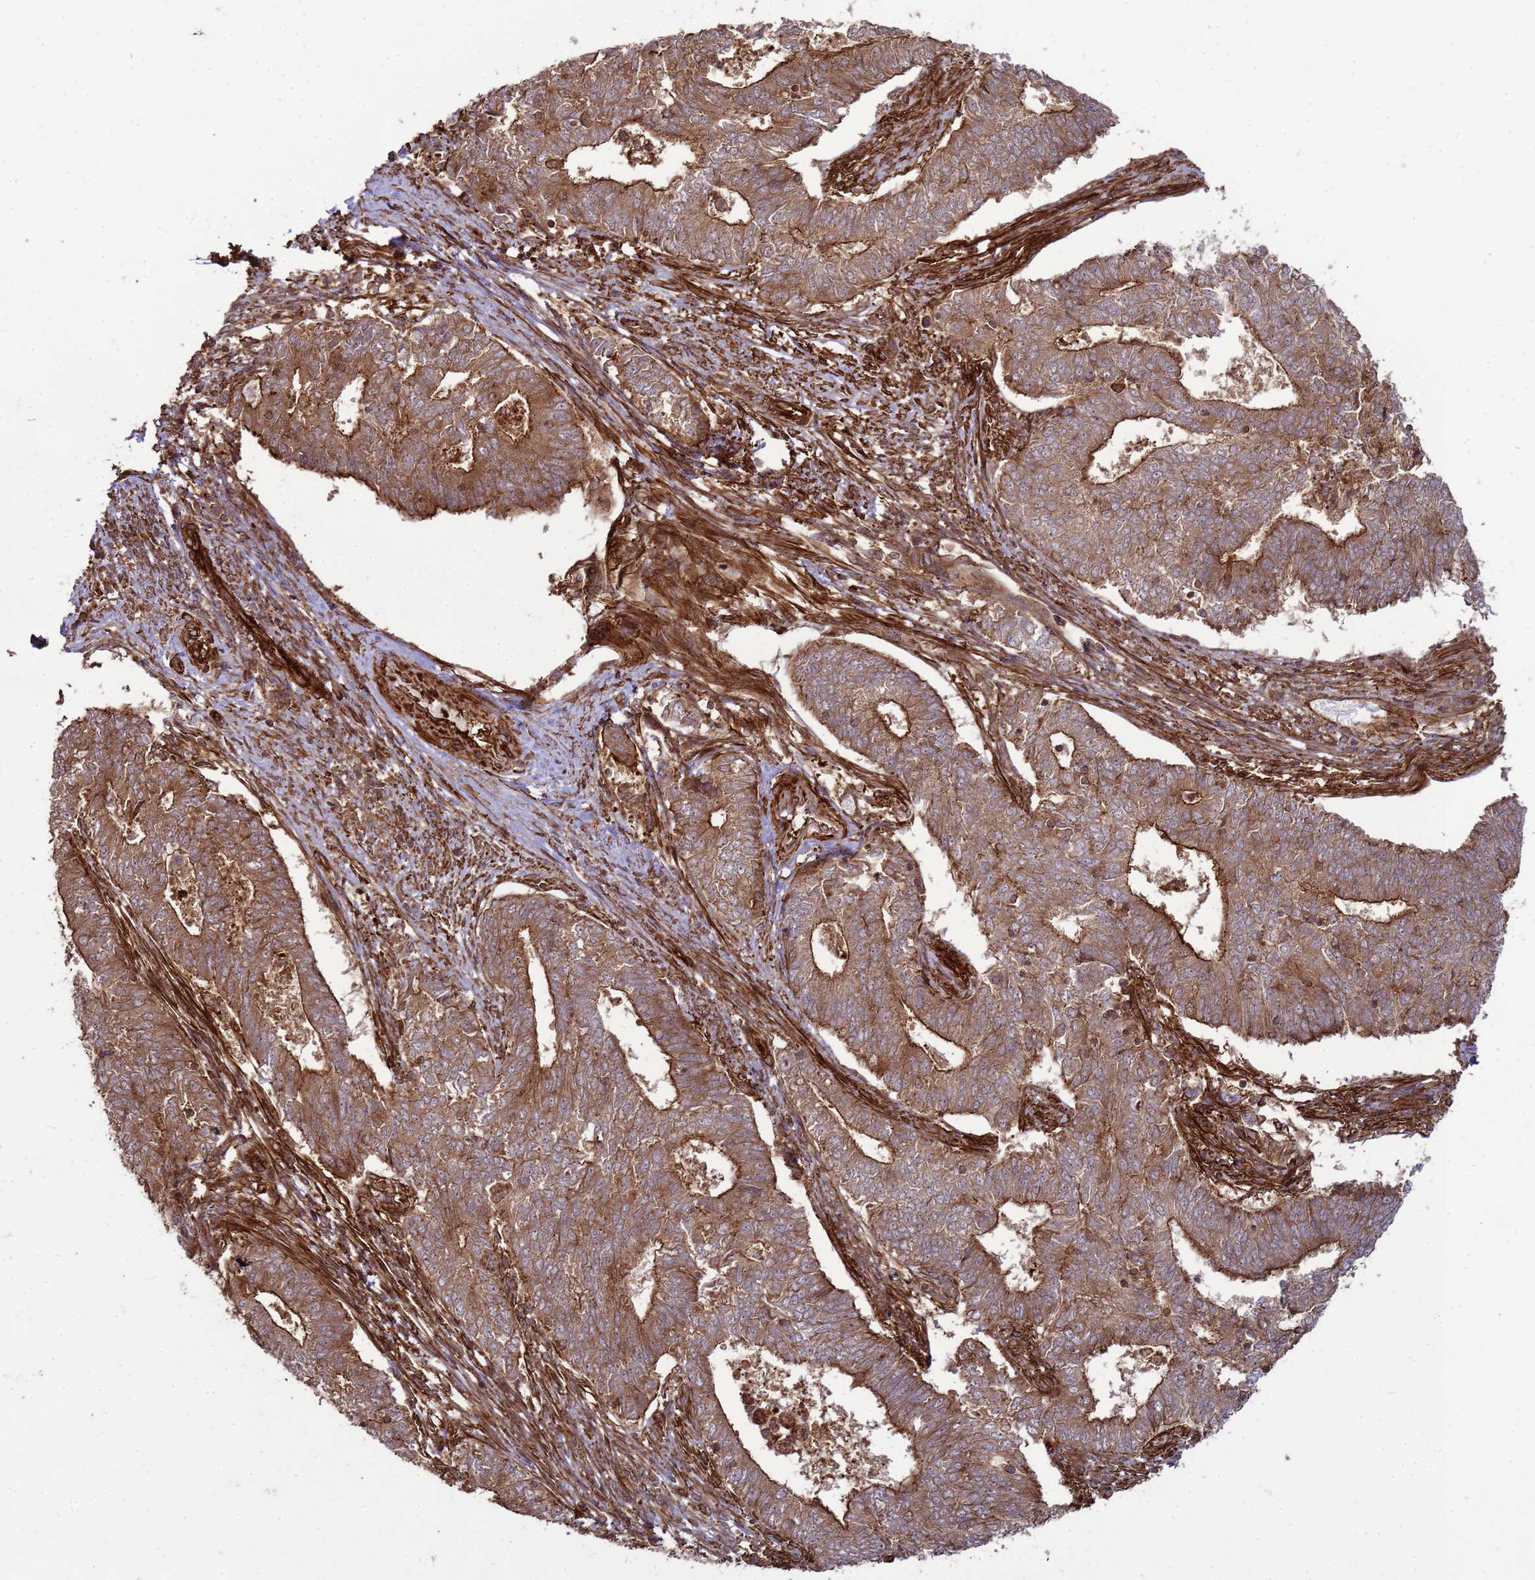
{"staining": {"intensity": "moderate", "quantity": ">75%", "location": "cytoplasmic/membranous"}, "tissue": "endometrial cancer", "cell_type": "Tumor cells", "image_type": "cancer", "snomed": [{"axis": "morphology", "description": "Adenocarcinoma, NOS"}, {"axis": "topography", "description": "Endometrium"}], "caption": "A medium amount of moderate cytoplasmic/membranous expression is appreciated in approximately >75% of tumor cells in endometrial cancer tissue.", "gene": "CNOT1", "patient": {"sex": "female", "age": 62}}